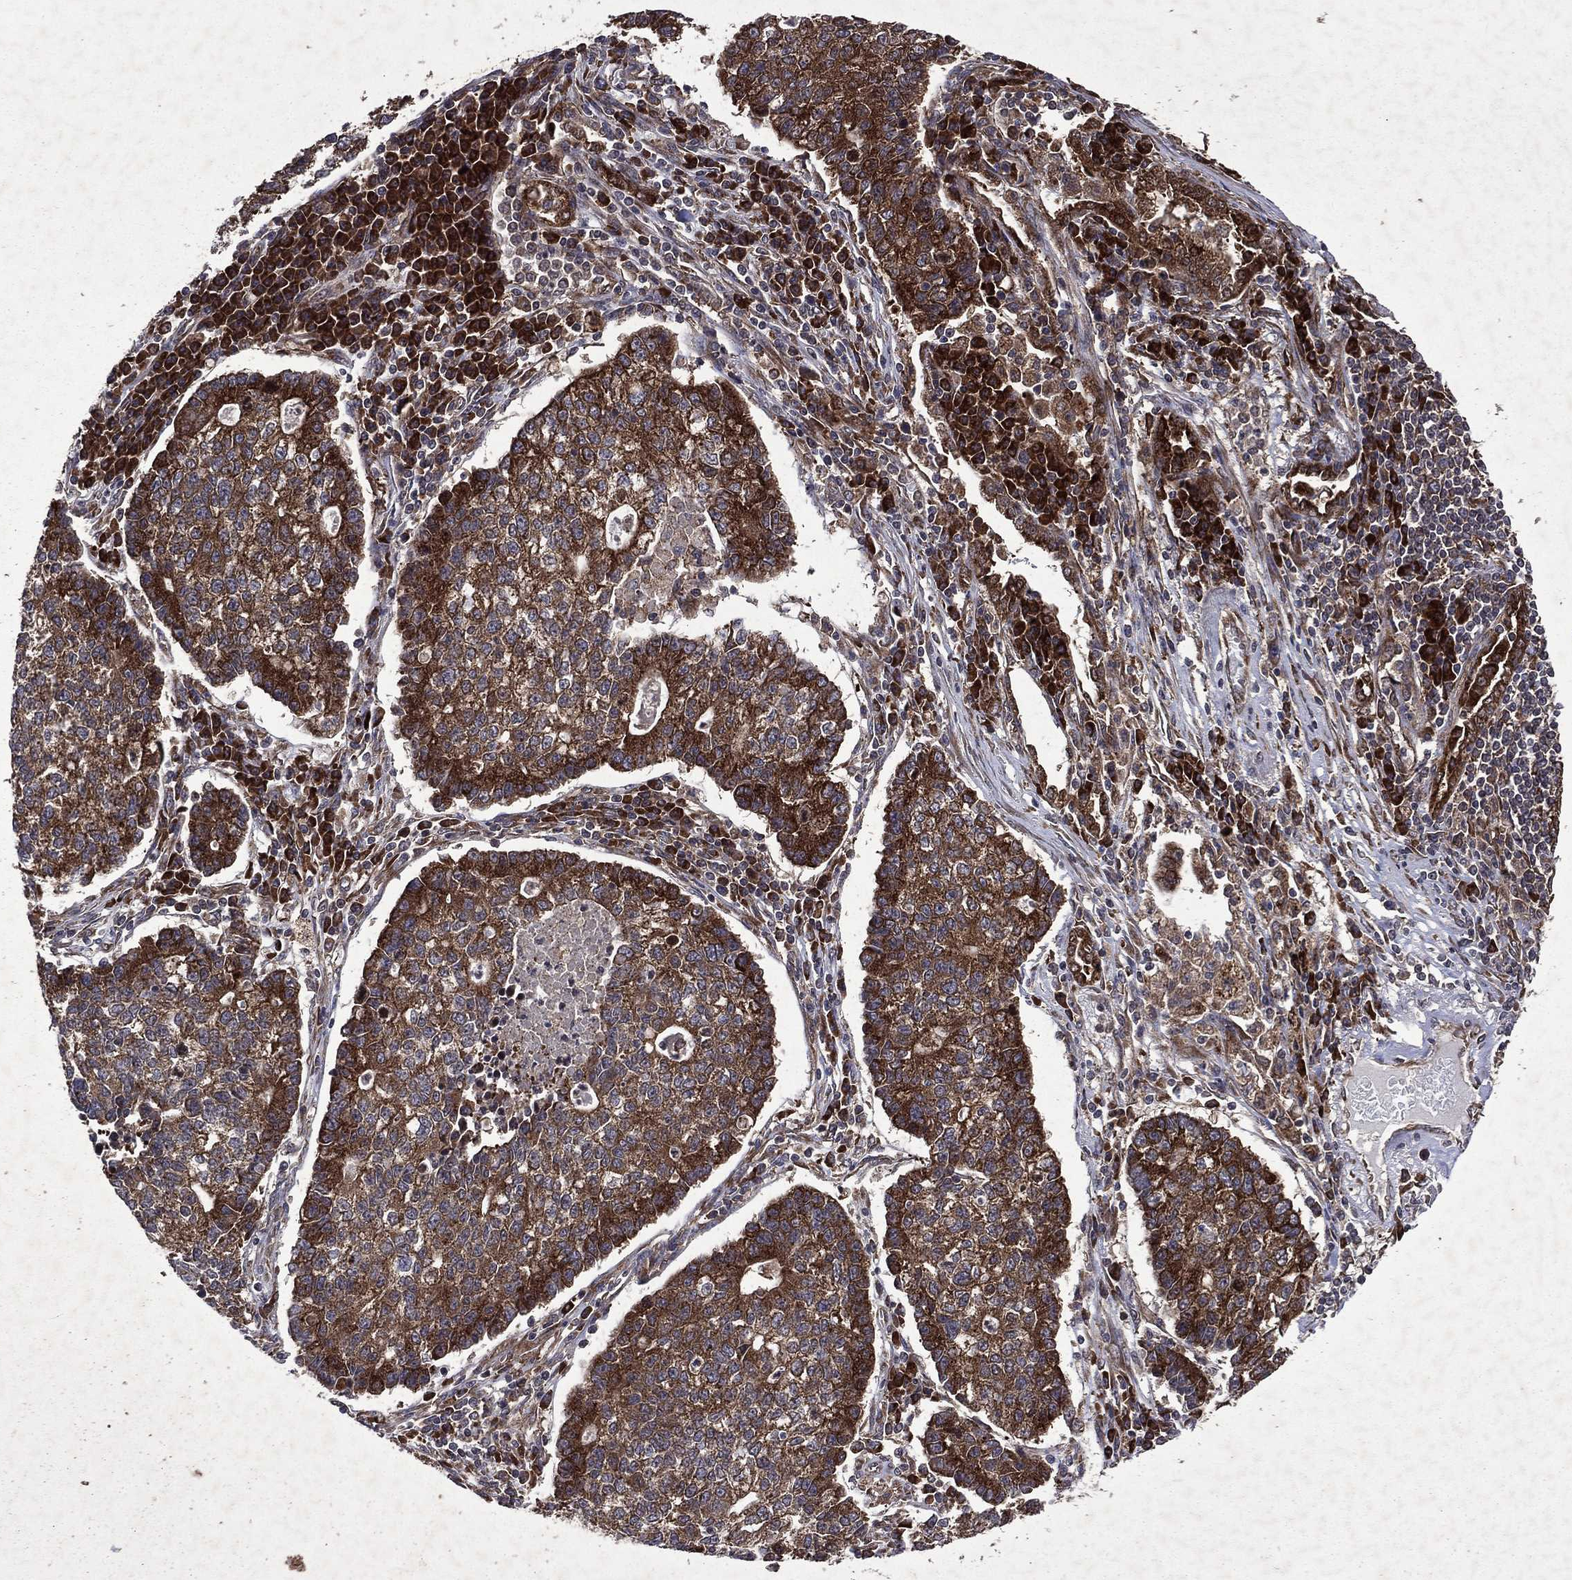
{"staining": {"intensity": "strong", "quantity": ">75%", "location": "cytoplasmic/membranous"}, "tissue": "lung cancer", "cell_type": "Tumor cells", "image_type": "cancer", "snomed": [{"axis": "morphology", "description": "Adenocarcinoma, NOS"}, {"axis": "topography", "description": "Lung"}], "caption": "IHC of lung adenocarcinoma displays high levels of strong cytoplasmic/membranous expression in approximately >75% of tumor cells.", "gene": "EIF2B4", "patient": {"sex": "male", "age": 57}}